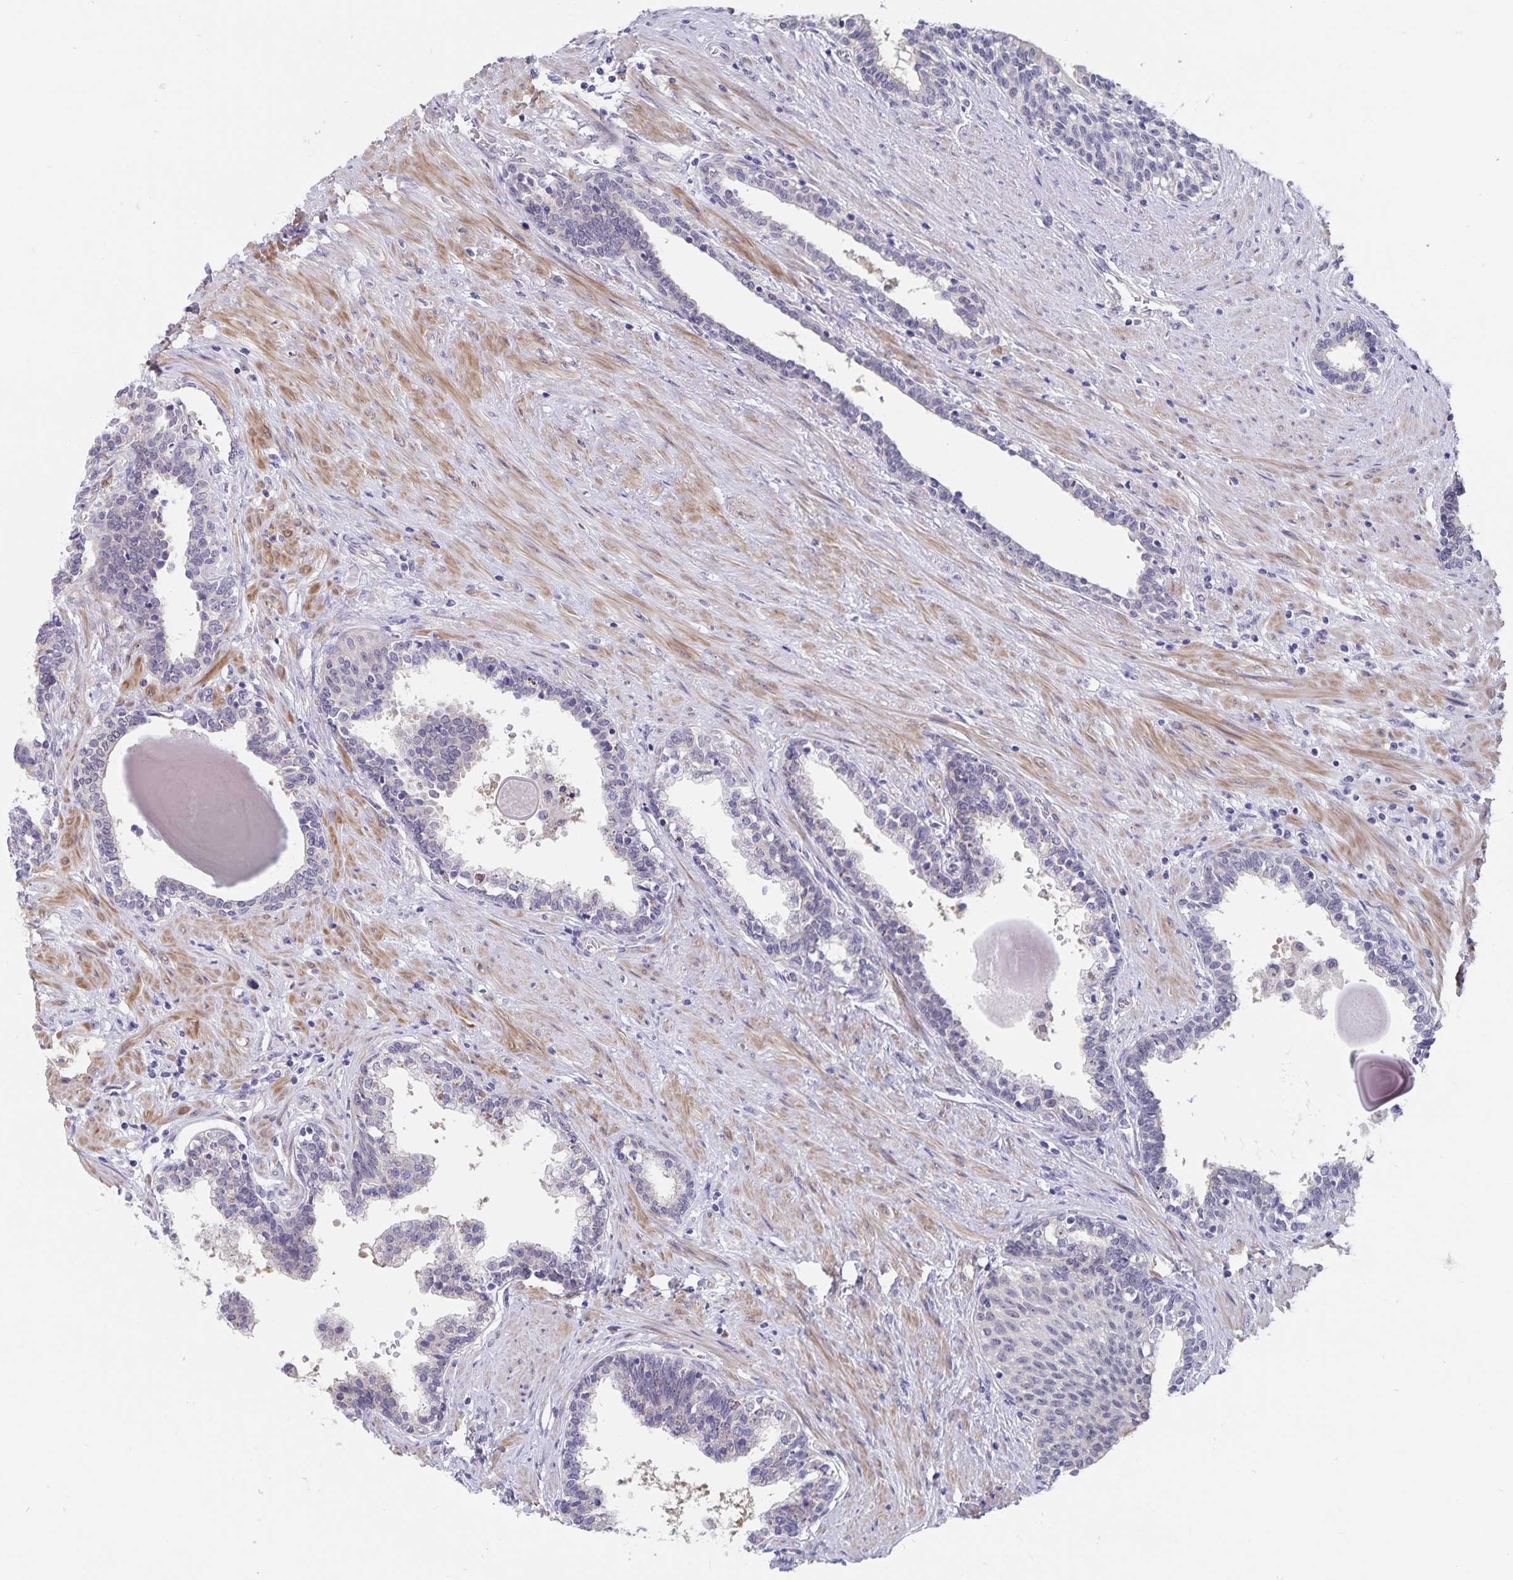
{"staining": {"intensity": "negative", "quantity": "none", "location": "none"}, "tissue": "prostate", "cell_type": "Glandular cells", "image_type": "normal", "snomed": [{"axis": "morphology", "description": "Normal tissue, NOS"}, {"axis": "topography", "description": "Prostate"}], "caption": "A high-resolution image shows IHC staining of normal prostate, which reveals no significant positivity in glandular cells.", "gene": "BAG6", "patient": {"sex": "male", "age": 55}}